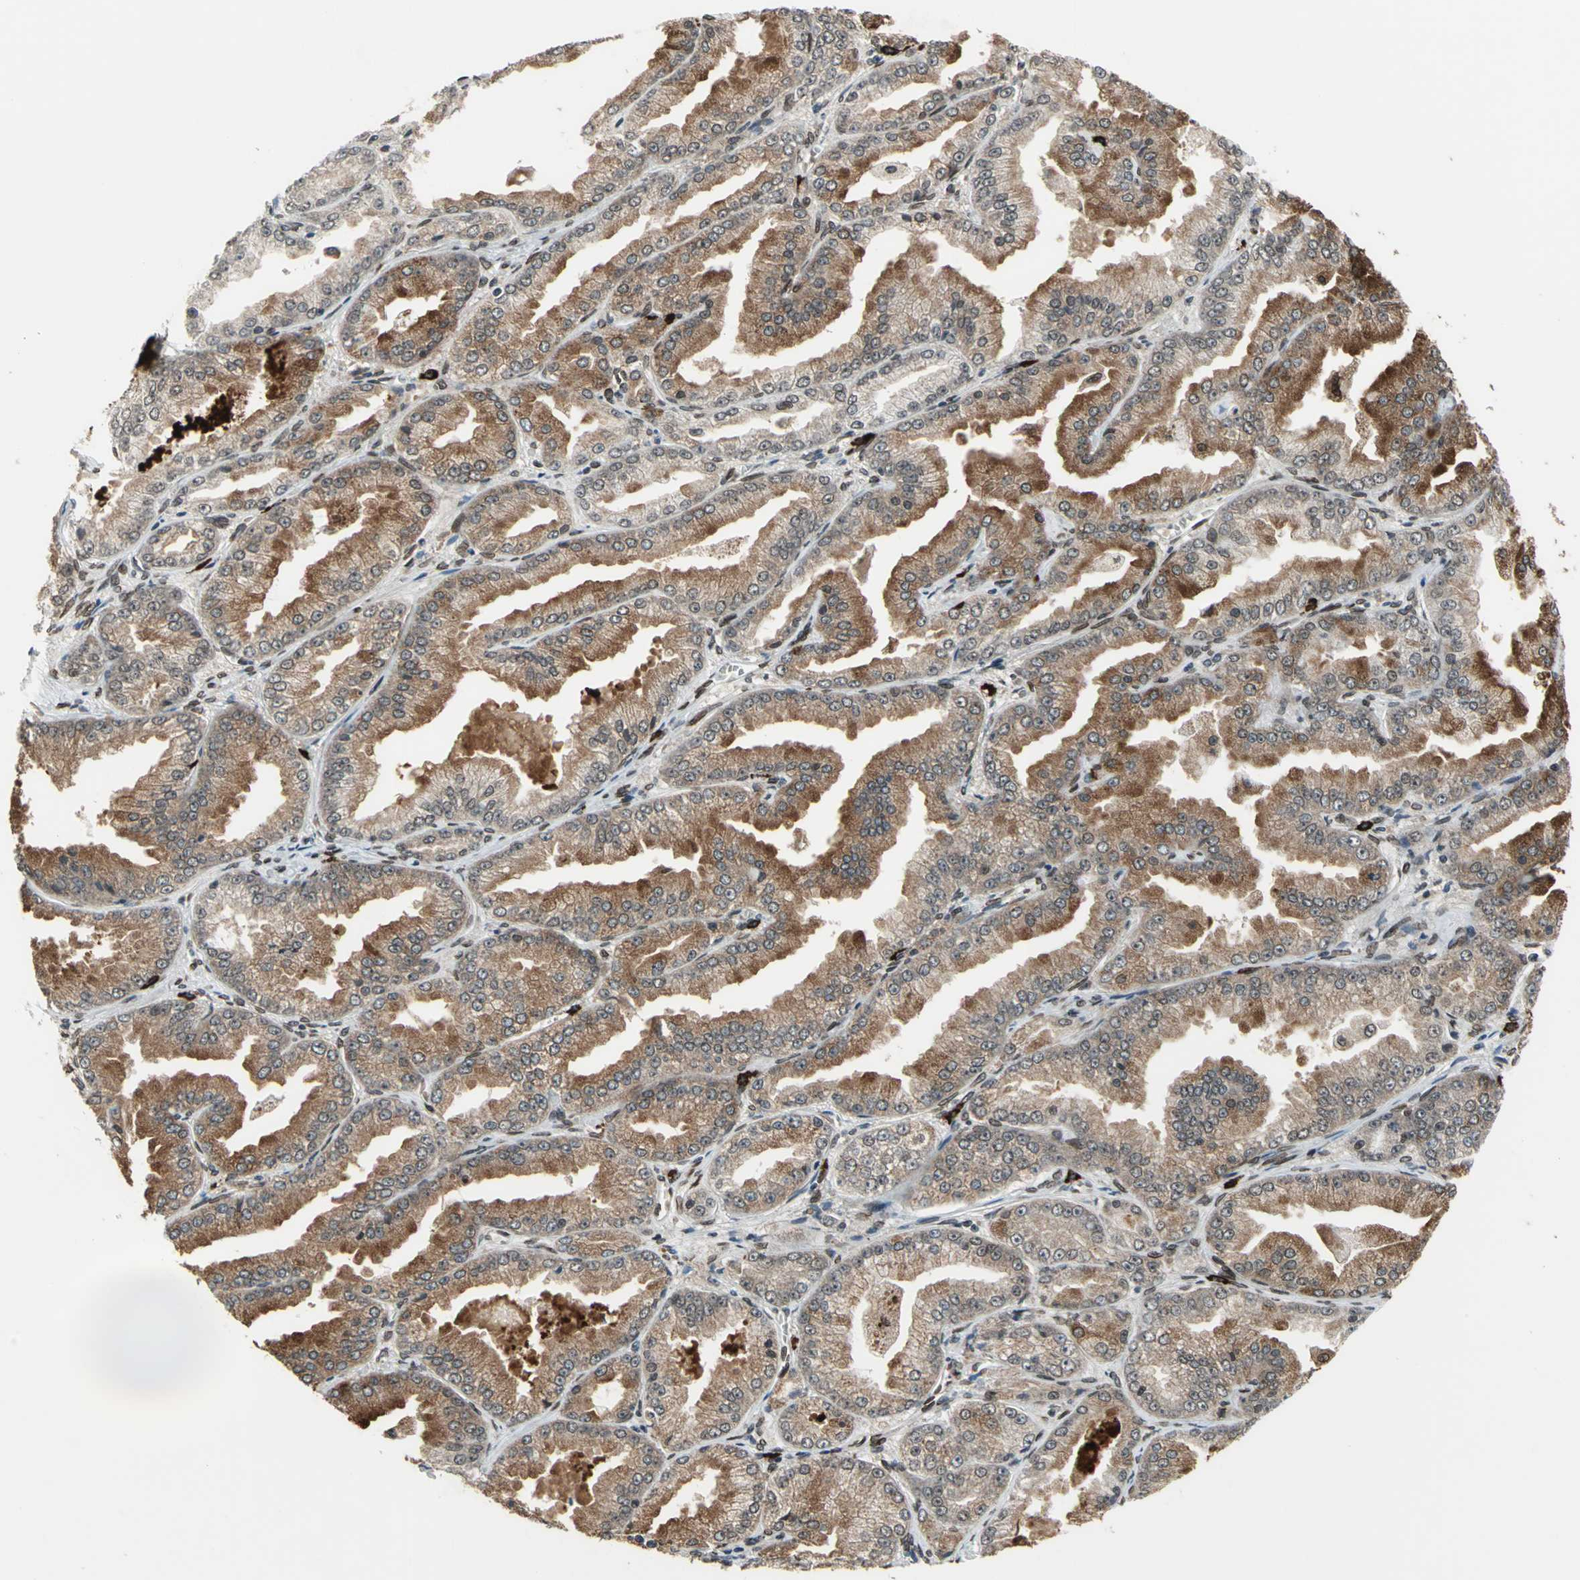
{"staining": {"intensity": "strong", "quantity": ">75%", "location": "cytoplasmic/membranous,nuclear"}, "tissue": "prostate cancer", "cell_type": "Tumor cells", "image_type": "cancer", "snomed": [{"axis": "morphology", "description": "Adenocarcinoma, High grade"}, {"axis": "topography", "description": "Prostate"}], "caption": "IHC image of neoplastic tissue: human high-grade adenocarcinoma (prostate) stained using immunohistochemistry shows high levels of strong protein expression localized specifically in the cytoplasmic/membranous and nuclear of tumor cells, appearing as a cytoplasmic/membranous and nuclear brown color.", "gene": "ISY1", "patient": {"sex": "male", "age": 61}}